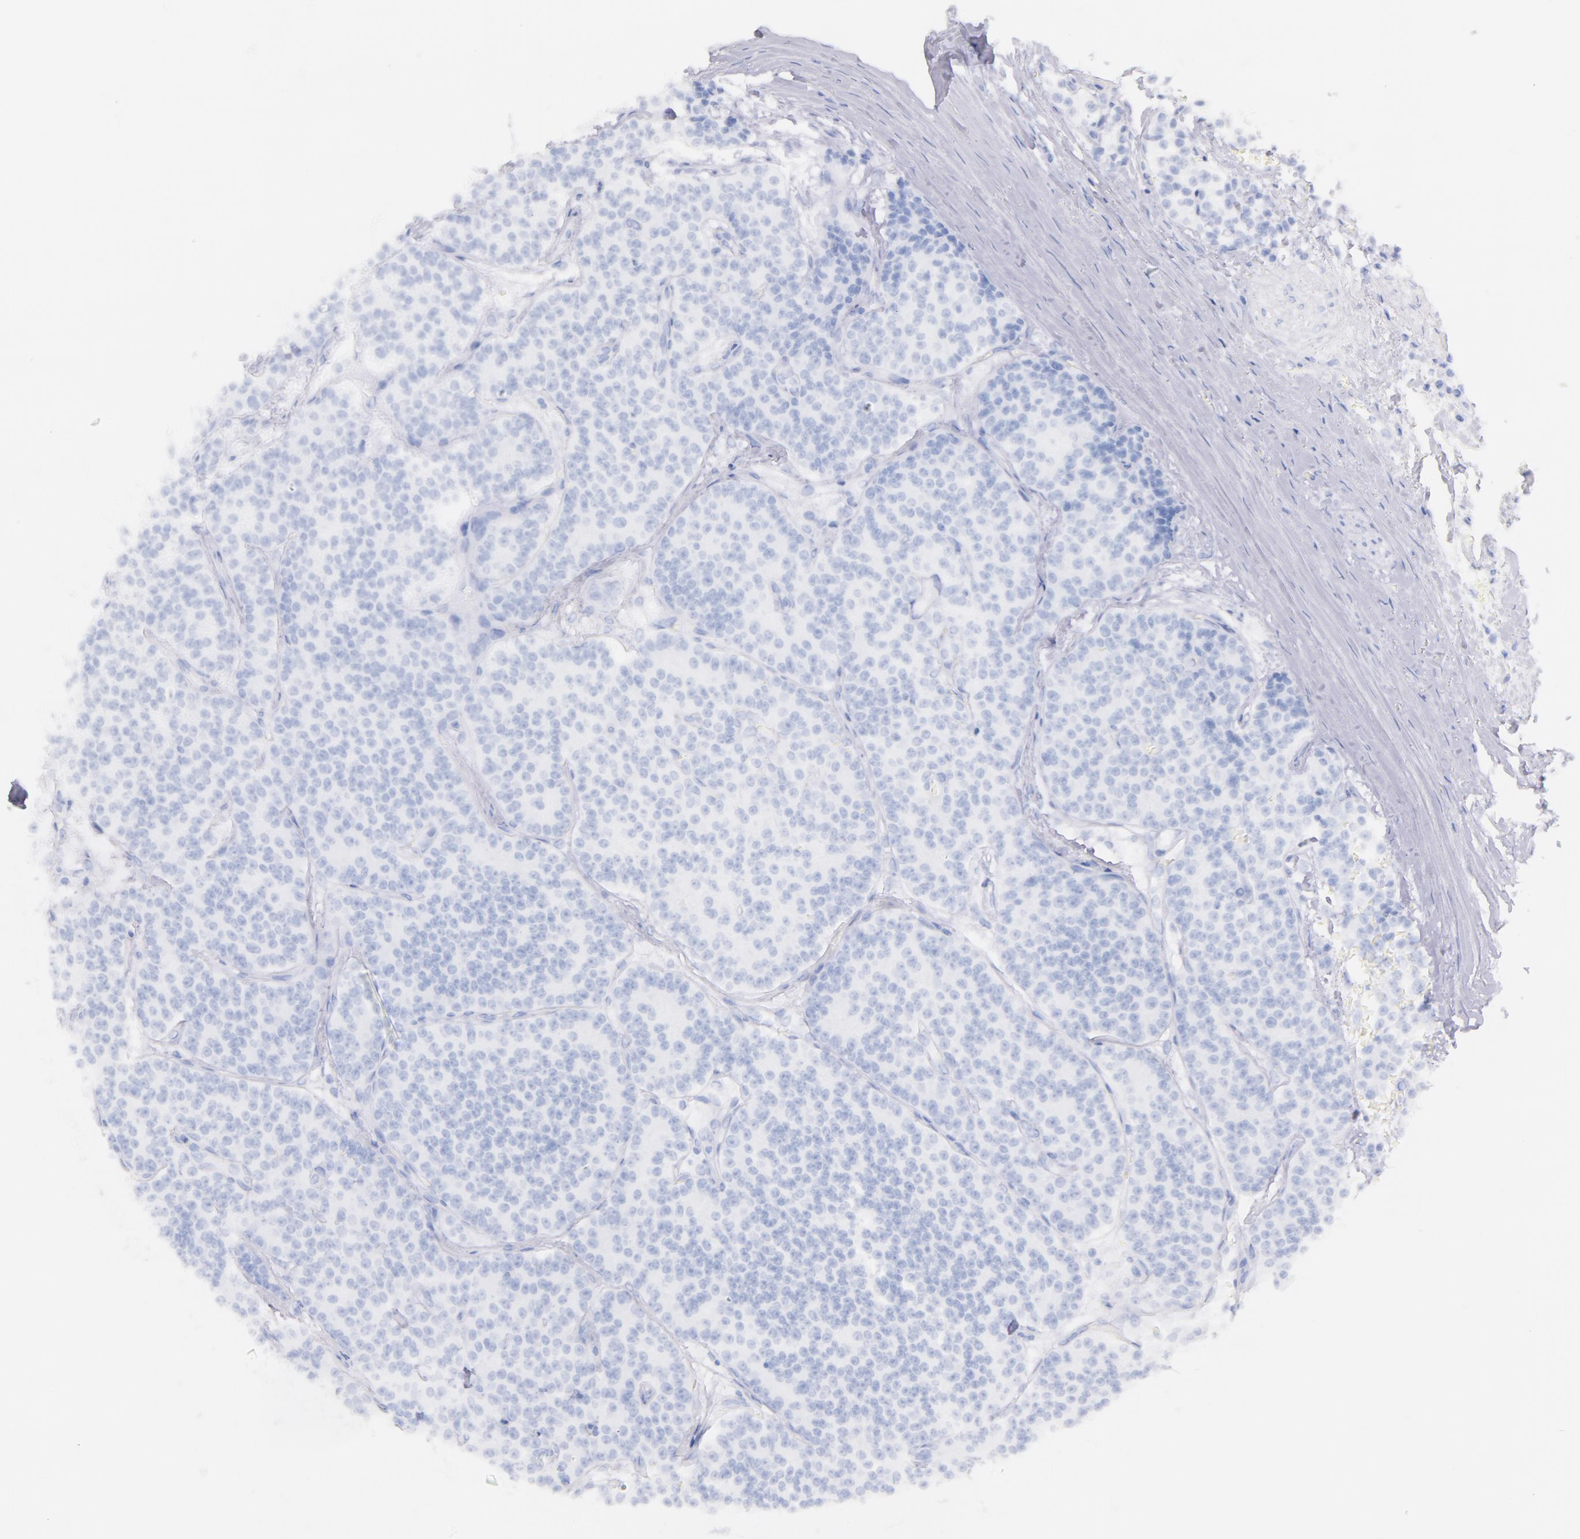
{"staining": {"intensity": "negative", "quantity": "none", "location": "none"}, "tissue": "carcinoid", "cell_type": "Tumor cells", "image_type": "cancer", "snomed": [{"axis": "morphology", "description": "Carcinoid, malignant, NOS"}, {"axis": "topography", "description": "Stomach"}], "caption": "Tumor cells are negative for brown protein staining in carcinoid (malignant).", "gene": "CD44", "patient": {"sex": "female", "age": 76}}